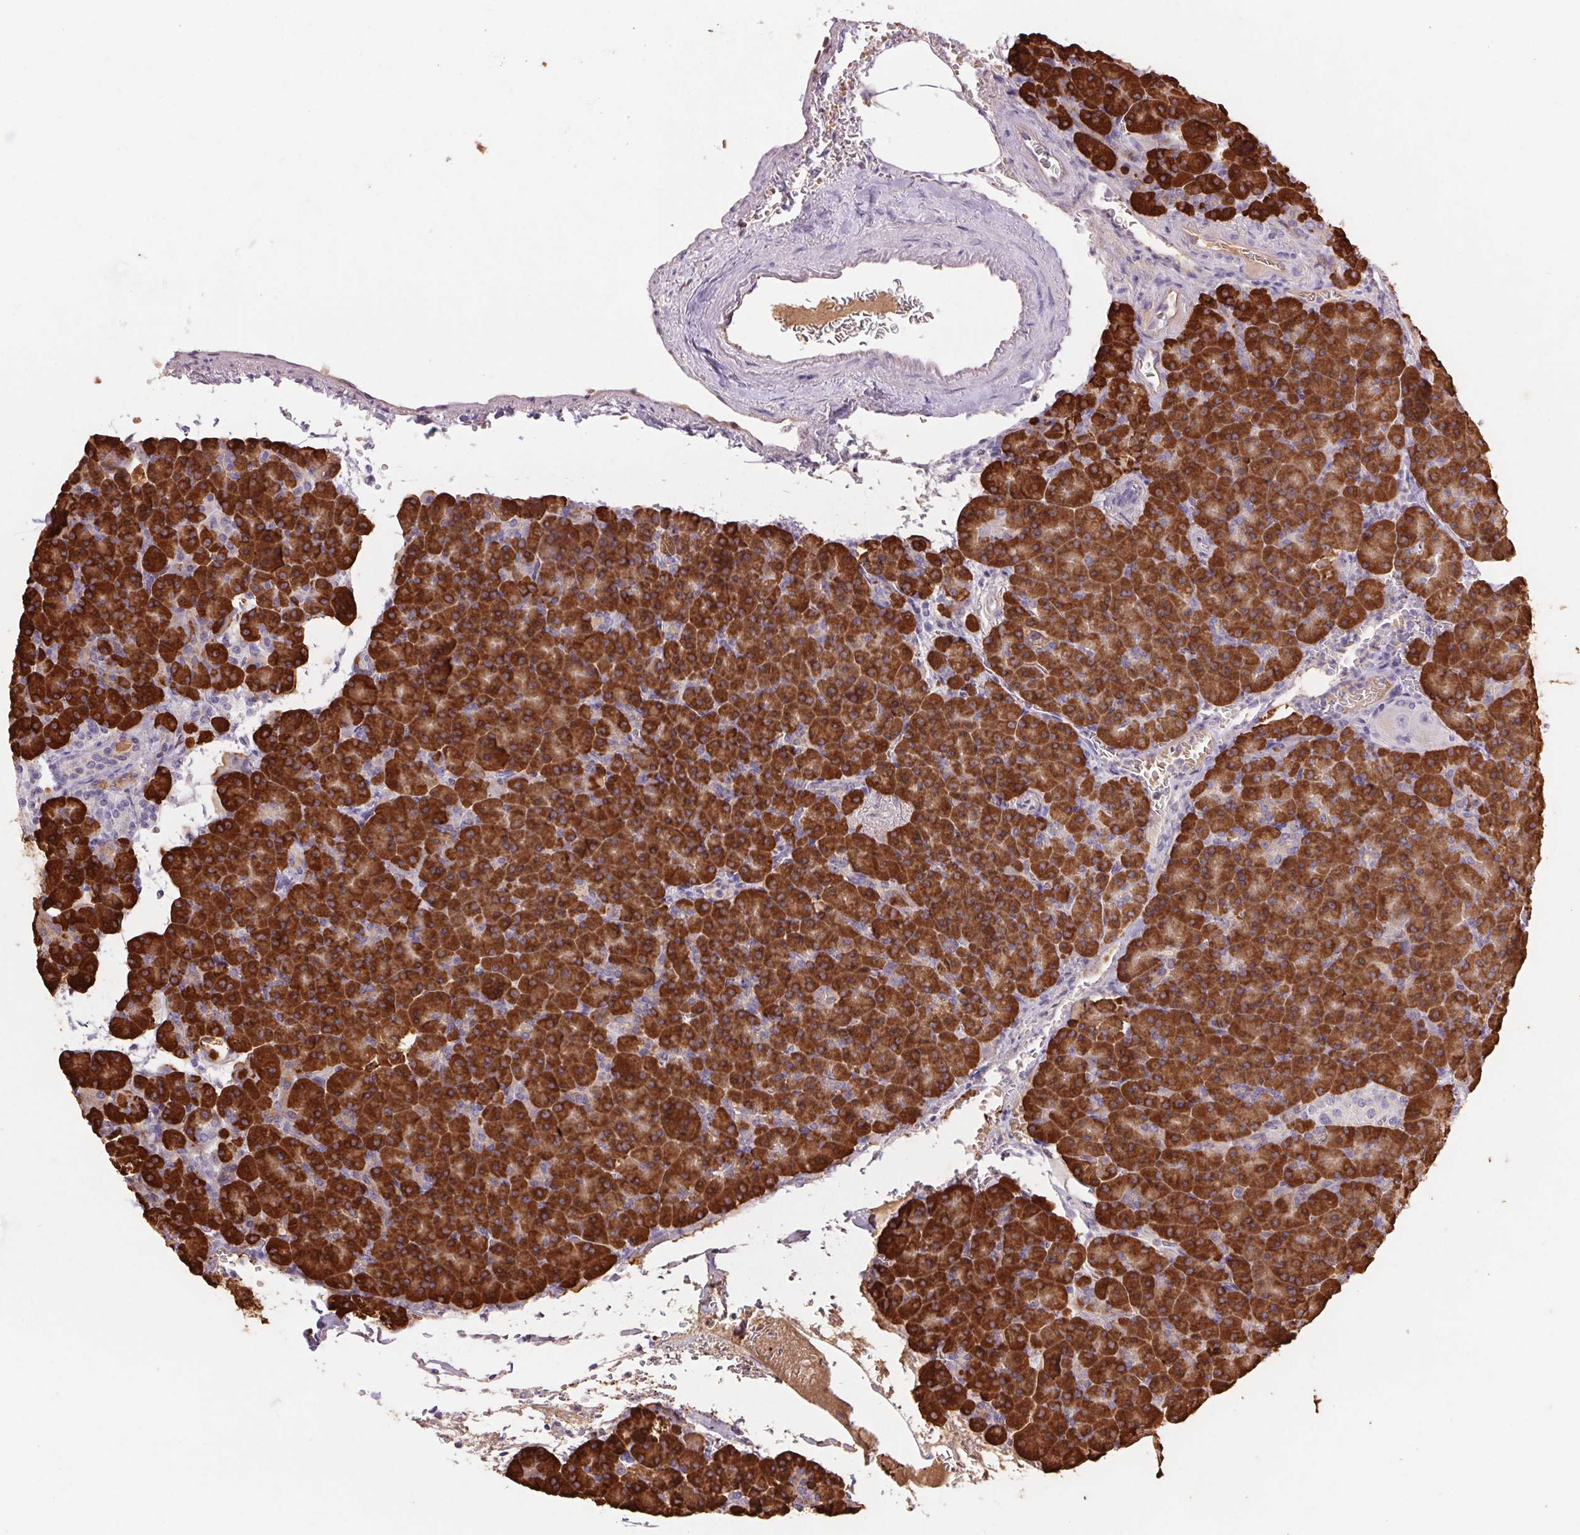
{"staining": {"intensity": "strong", "quantity": ">75%", "location": "cytoplasmic/membranous"}, "tissue": "pancreas", "cell_type": "Exocrine glandular cells", "image_type": "normal", "snomed": [{"axis": "morphology", "description": "Normal tissue, NOS"}, {"axis": "topography", "description": "Pancreas"}], "caption": "Immunohistochemical staining of unremarkable pancreas demonstrates >75% levels of strong cytoplasmic/membranous protein staining in approximately >75% of exocrine glandular cells. (DAB IHC with brightfield microscopy, high magnification).", "gene": "ERP27", "patient": {"sex": "female", "age": 74}}